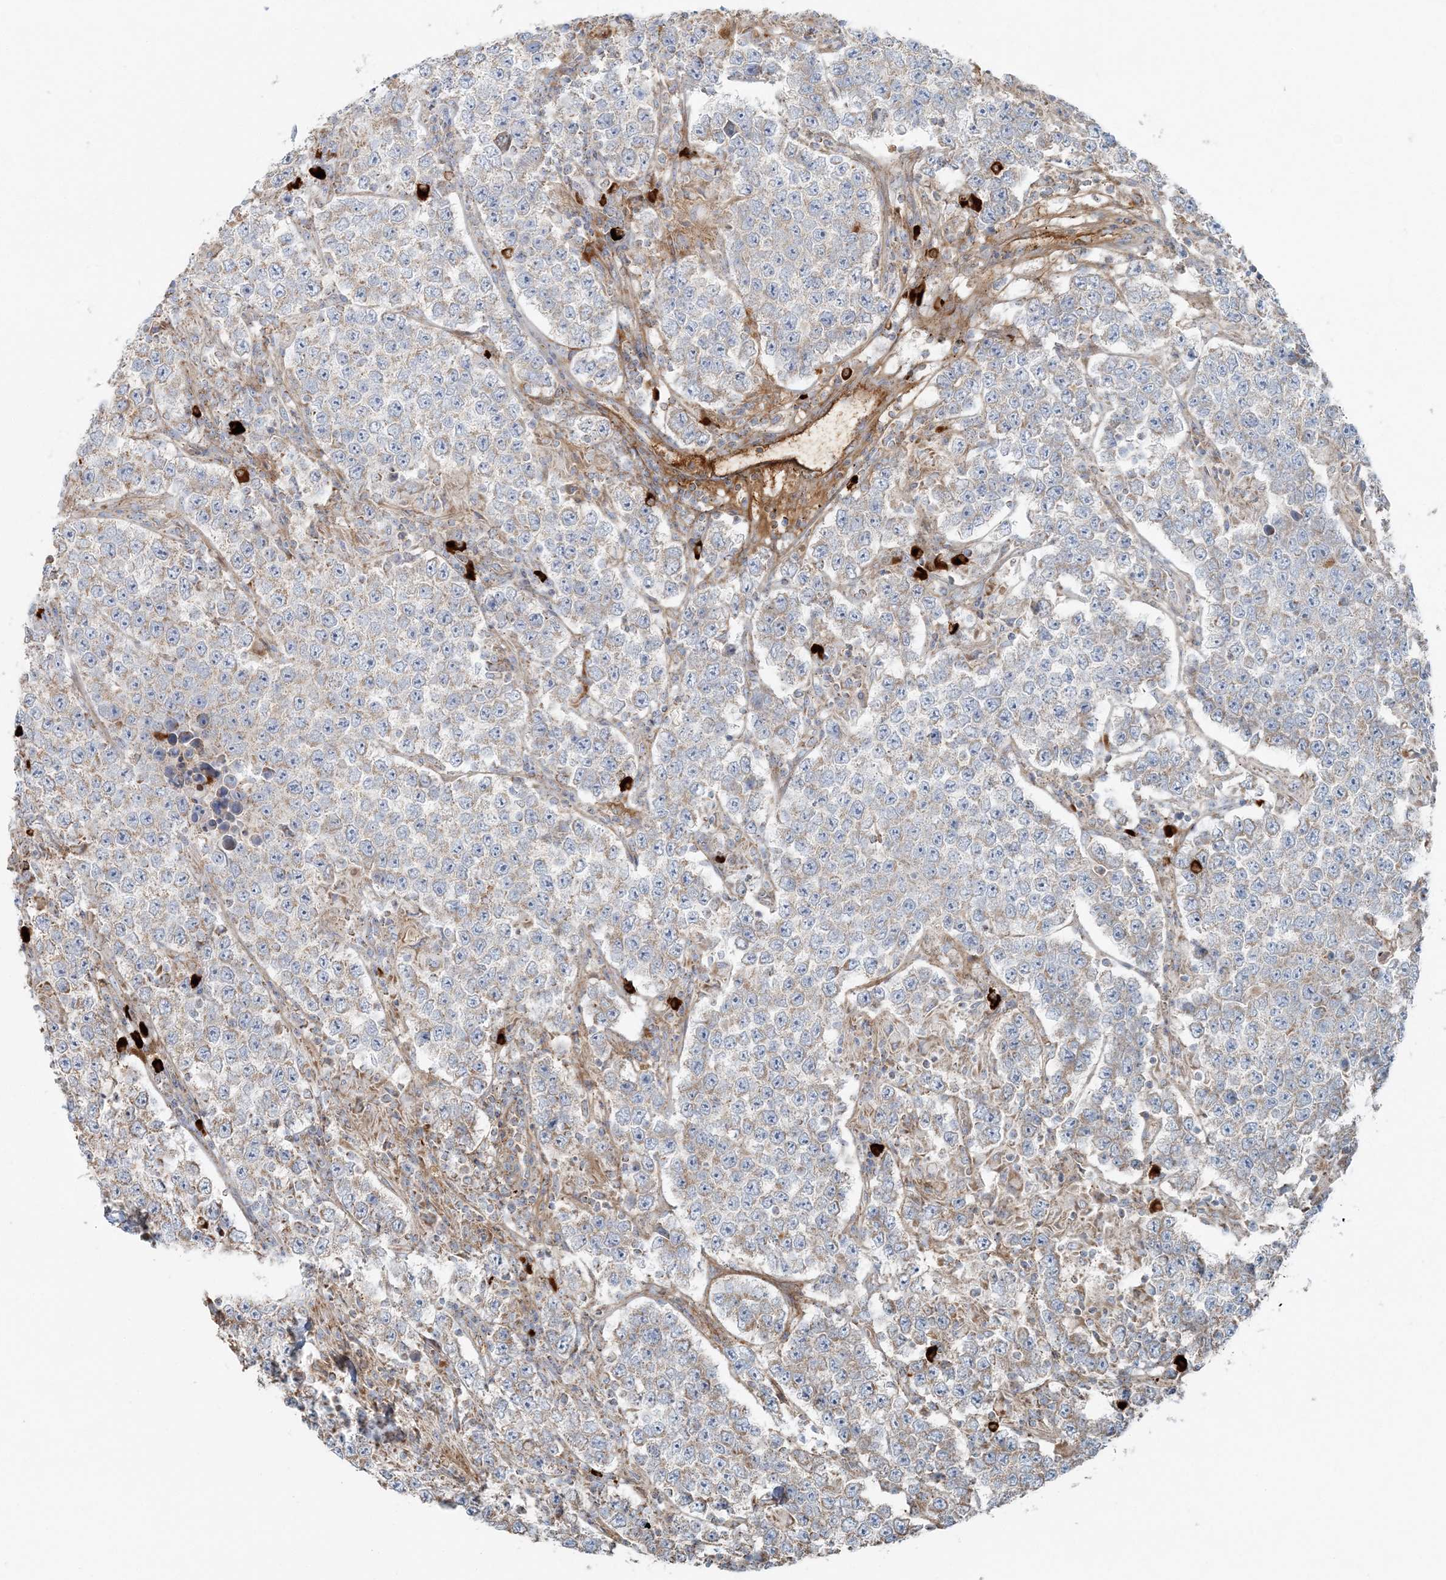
{"staining": {"intensity": "weak", "quantity": "<25%", "location": "cytoplasmic/membranous"}, "tissue": "testis cancer", "cell_type": "Tumor cells", "image_type": "cancer", "snomed": [{"axis": "morphology", "description": "Normal tissue, NOS"}, {"axis": "morphology", "description": "Urothelial carcinoma, High grade"}, {"axis": "morphology", "description": "Seminoma, NOS"}, {"axis": "morphology", "description": "Carcinoma, Embryonal, NOS"}, {"axis": "topography", "description": "Urinary bladder"}, {"axis": "topography", "description": "Testis"}], "caption": "Immunohistochemistry (IHC) image of testis cancer stained for a protein (brown), which shows no expression in tumor cells. (DAB (3,3'-diaminobenzidine) immunohistochemistry, high magnification).", "gene": "SLC22A16", "patient": {"sex": "male", "age": 41}}